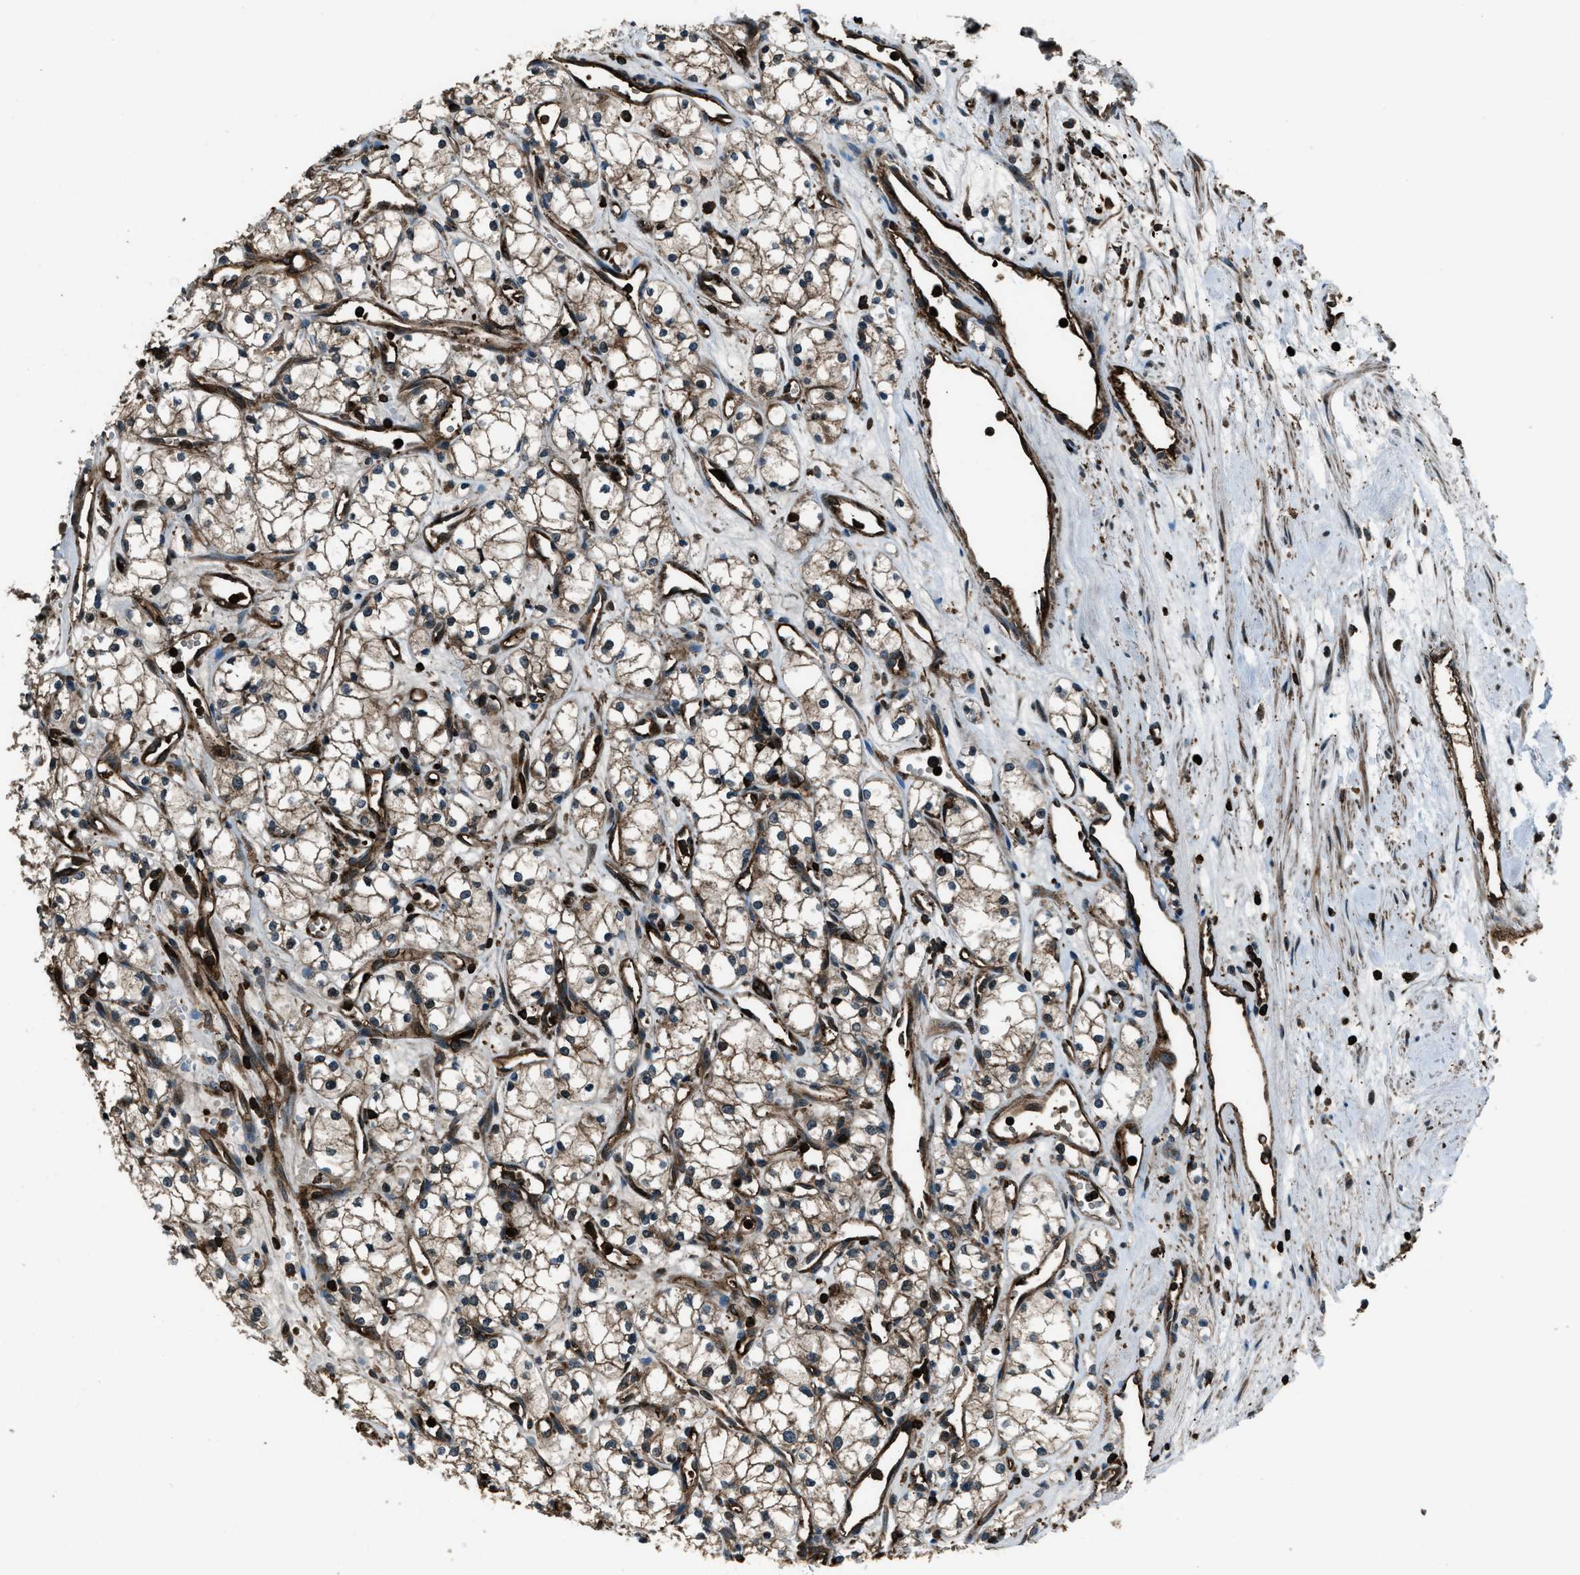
{"staining": {"intensity": "moderate", "quantity": ">75%", "location": "cytoplasmic/membranous"}, "tissue": "renal cancer", "cell_type": "Tumor cells", "image_type": "cancer", "snomed": [{"axis": "morphology", "description": "Adenocarcinoma, NOS"}, {"axis": "topography", "description": "Kidney"}], "caption": "This is a photomicrograph of immunohistochemistry (IHC) staining of renal cancer (adenocarcinoma), which shows moderate expression in the cytoplasmic/membranous of tumor cells.", "gene": "SNX30", "patient": {"sex": "male", "age": 59}}